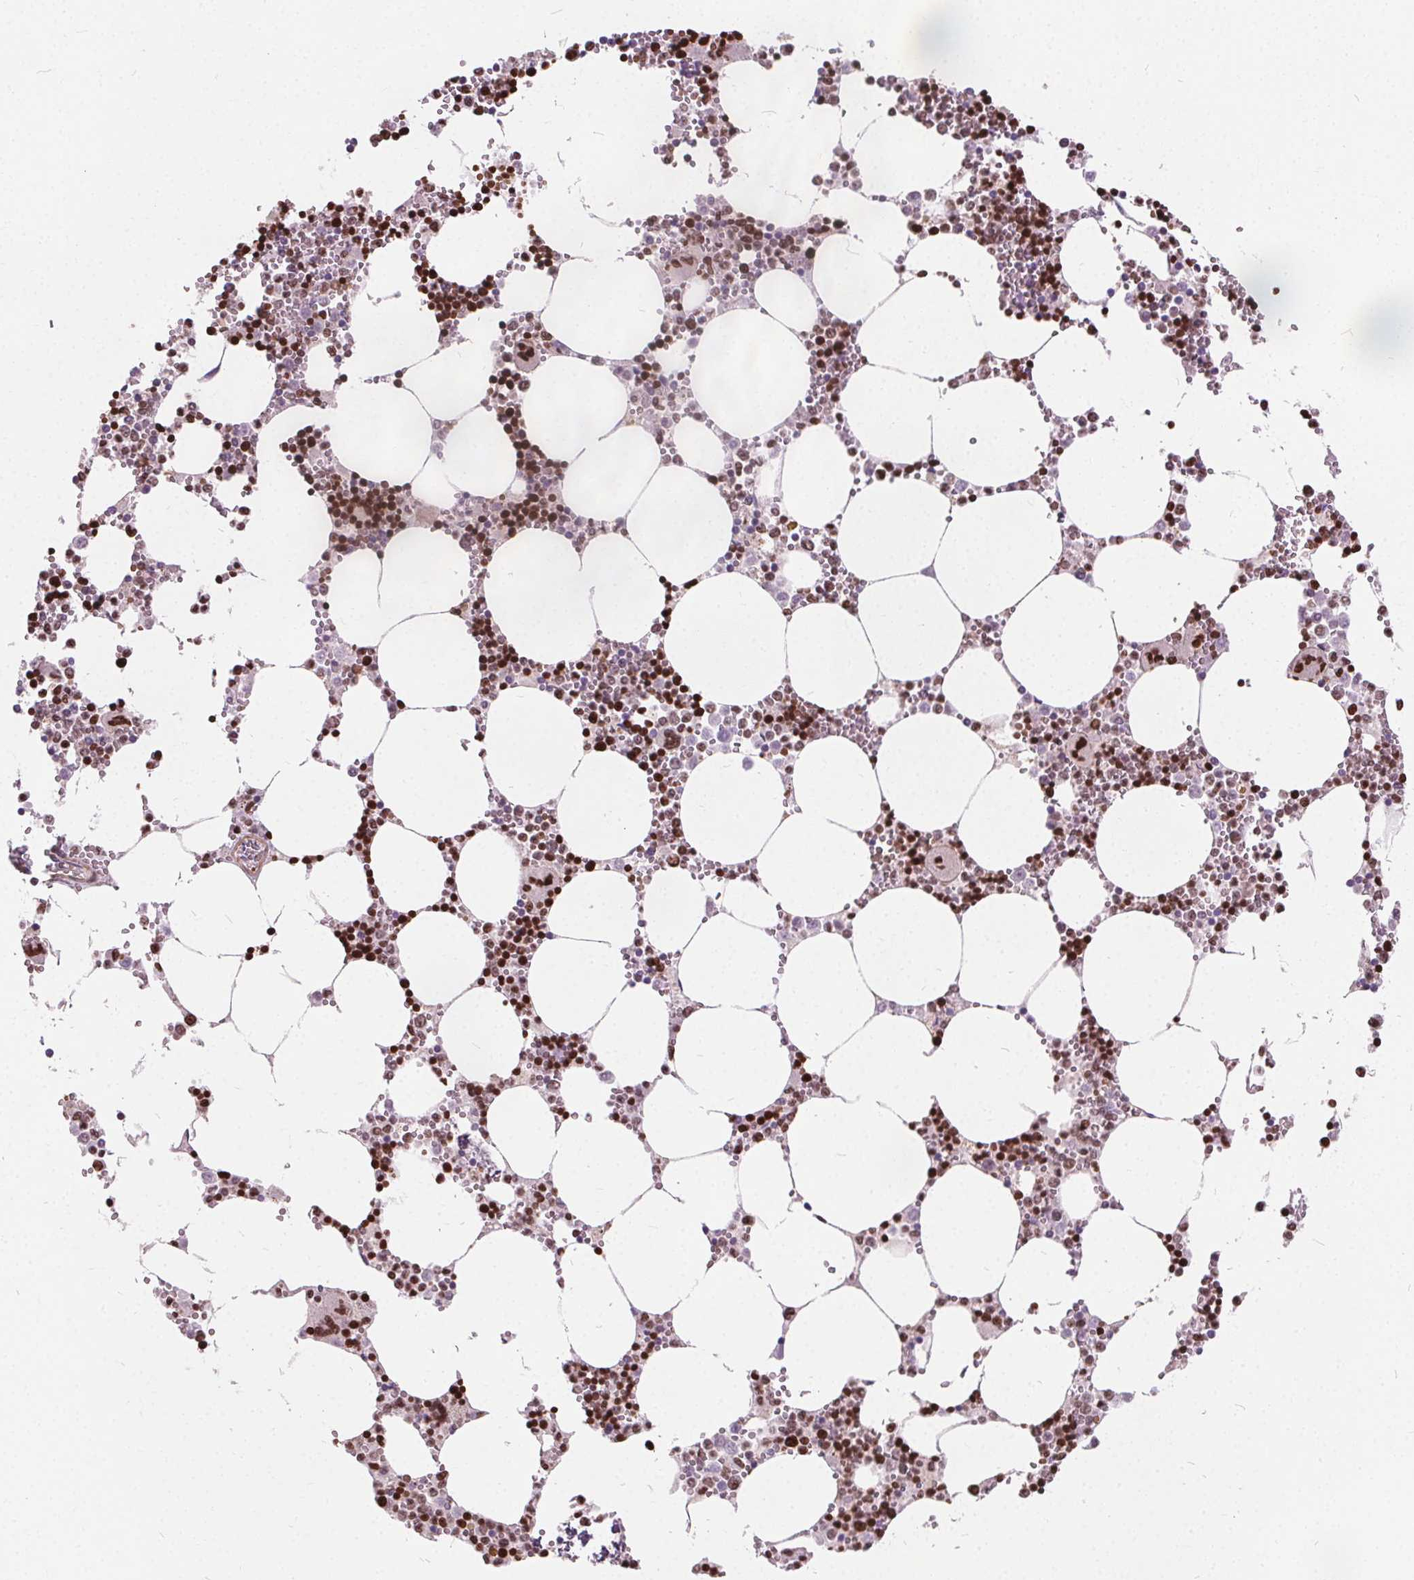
{"staining": {"intensity": "strong", "quantity": "25%-75%", "location": "nuclear"}, "tissue": "bone marrow", "cell_type": "Hematopoietic cells", "image_type": "normal", "snomed": [{"axis": "morphology", "description": "Normal tissue, NOS"}, {"axis": "topography", "description": "Bone marrow"}], "caption": "A high-resolution histopathology image shows immunohistochemistry (IHC) staining of benign bone marrow, which reveals strong nuclear positivity in about 25%-75% of hematopoietic cells. The staining is performed using DAB (3,3'-diaminobenzidine) brown chromogen to label protein expression. The nuclei are counter-stained blue using hematoxylin.", "gene": "ISLR2", "patient": {"sex": "male", "age": 54}}